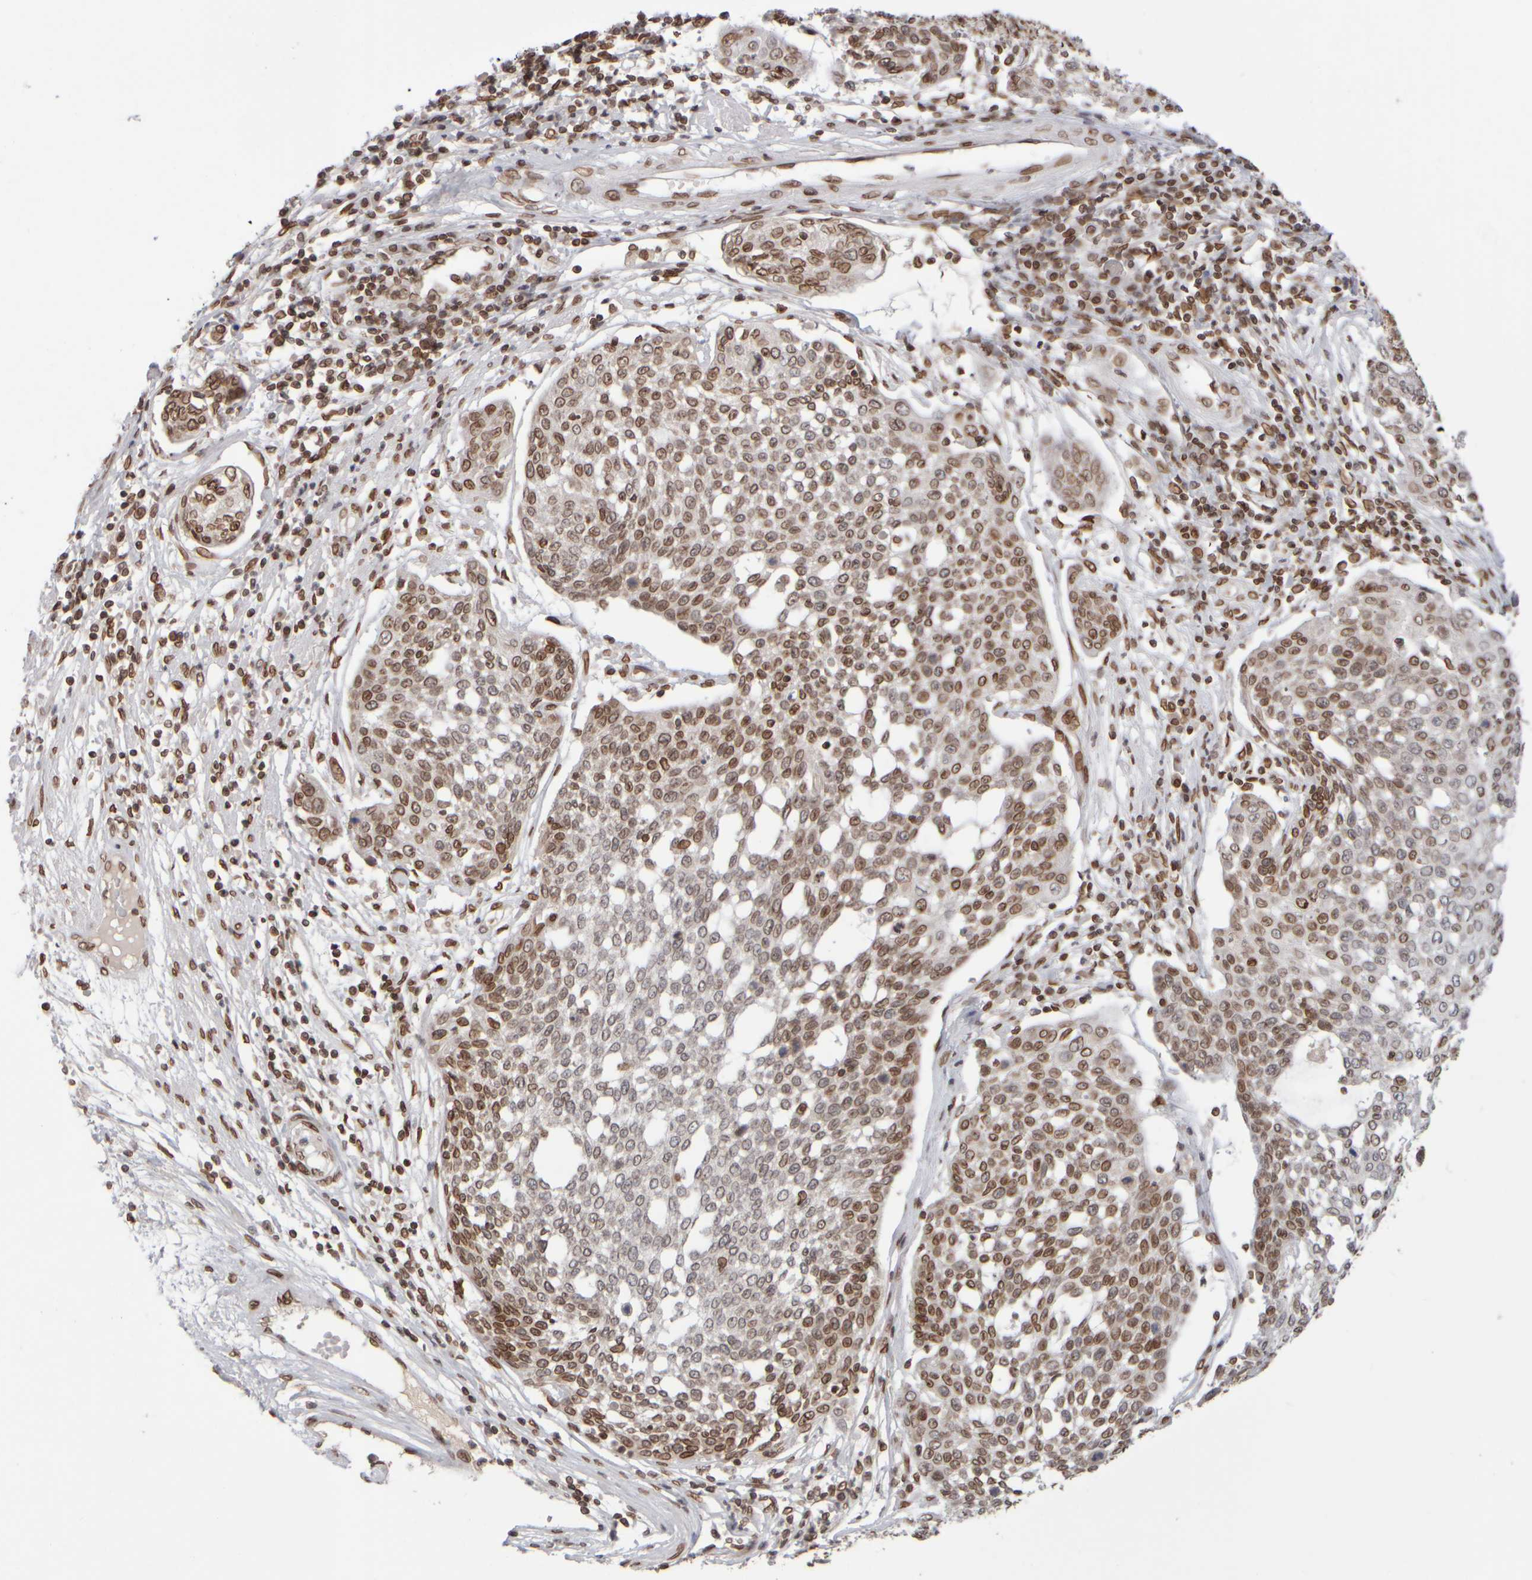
{"staining": {"intensity": "moderate", "quantity": ">75%", "location": "cytoplasmic/membranous,nuclear"}, "tissue": "cervical cancer", "cell_type": "Tumor cells", "image_type": "cancer", "snomed": [{"axis": "morphology", "description": "Squamous cell carcinoma, NOS"}, {"axis": "topography", "description": "Cervix"}], "caption": "Brown immunohistochemical staining in human cervical cancer reveals moderate cytoplasmic/membranous and nuclear staining in about >75% of tumor cells. Ihc stains the protein in brown and the nuclei are stained blue.", "gene": "ZC3HC1", "patient": {"sex": "female", "age": 34}}